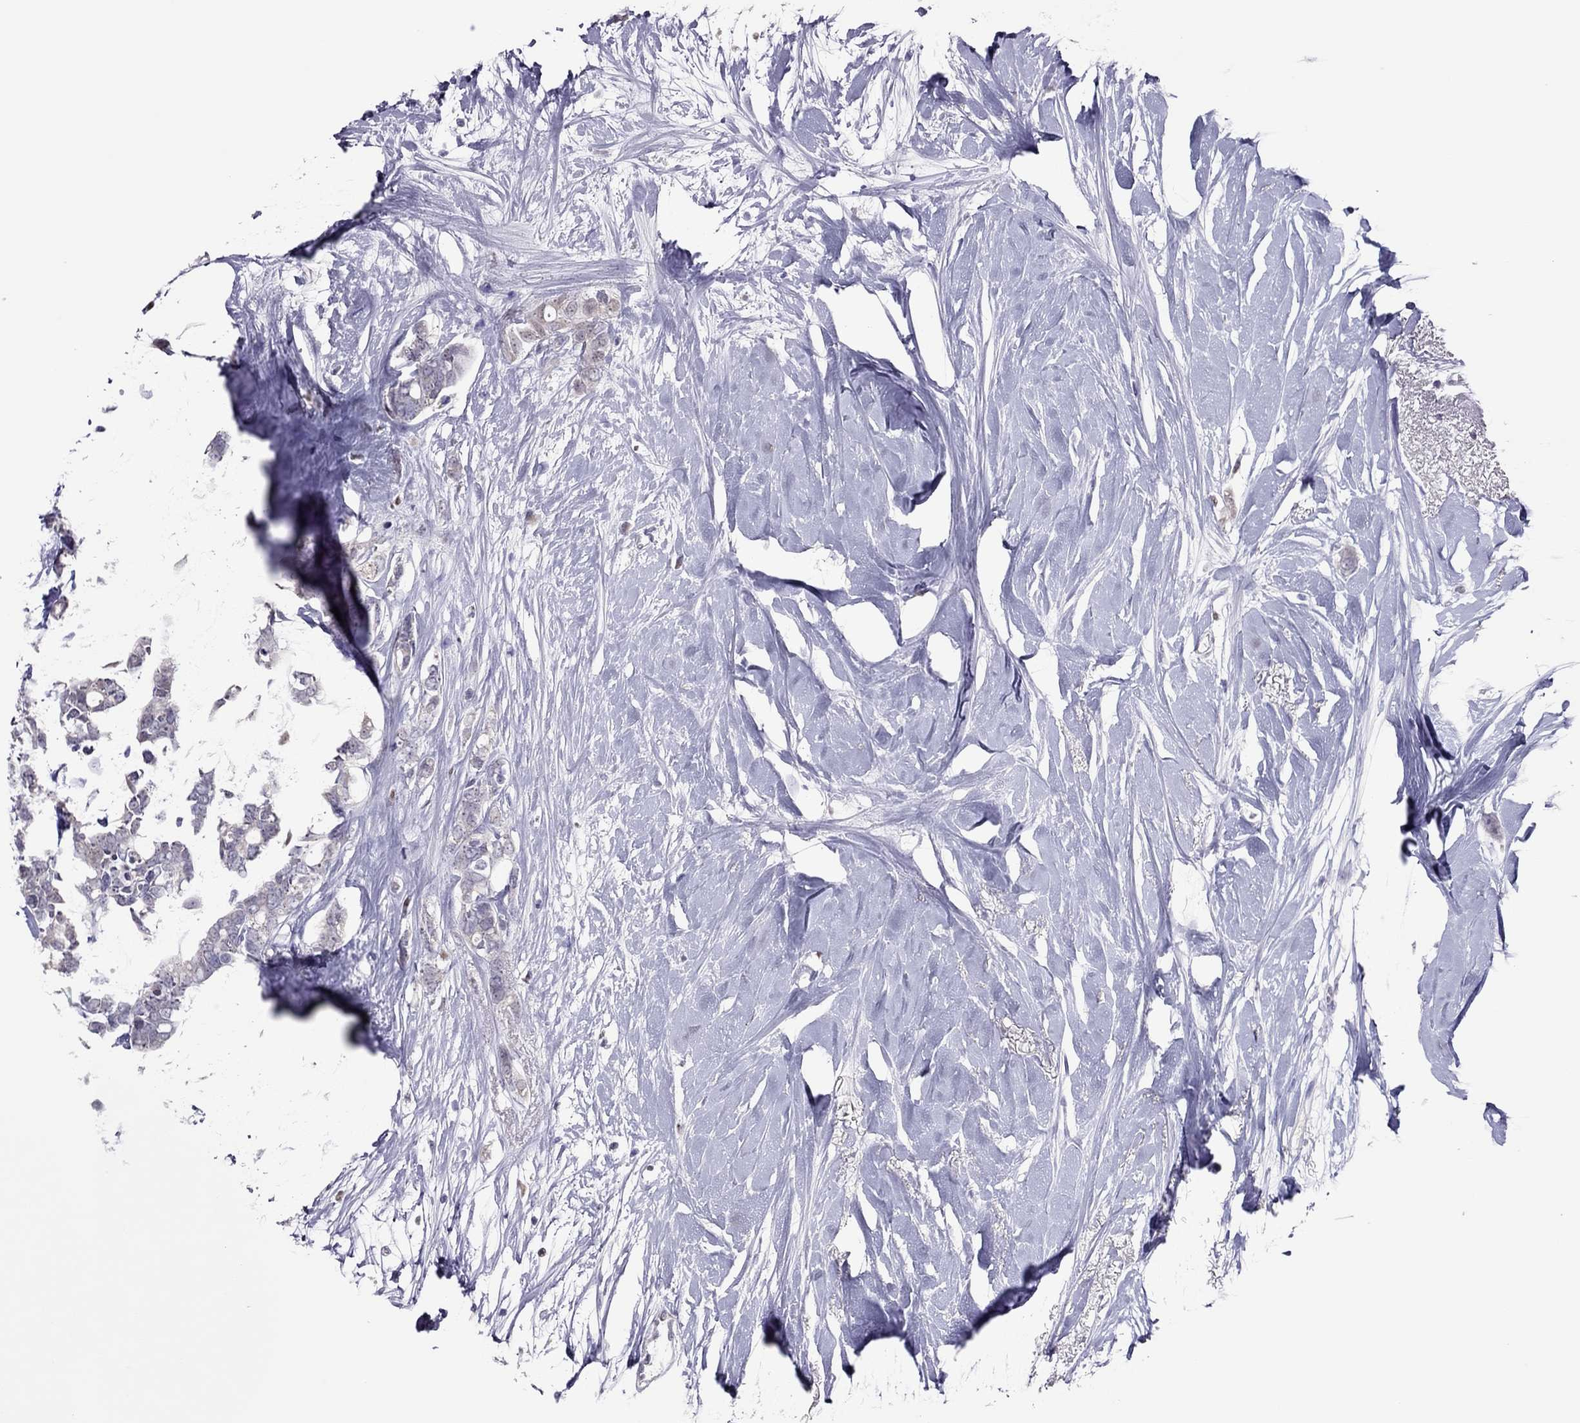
{"staining": {"intensity": "negative", "quantity": "none", "location": "none"}, "tissue": "breast cancer", "cell_type": "Tumor cells", "image_type": "cancer", "snomed": [{"axis": "morphology", "description": "Duct carcinoma"}, {"axis": "topography", "description": "Breast"}], "caption": "Immunohistochemistry micrograph of human breast cancer stained for a protein (brown), which demonstrates no positivity in tumor cells. (DAB (3,3'-diaminobenzidine) immunohistochemistry with hematoxylin counter stain).", "gene": "SPINT3", "patient": {"sex": "female", "age": 40}}